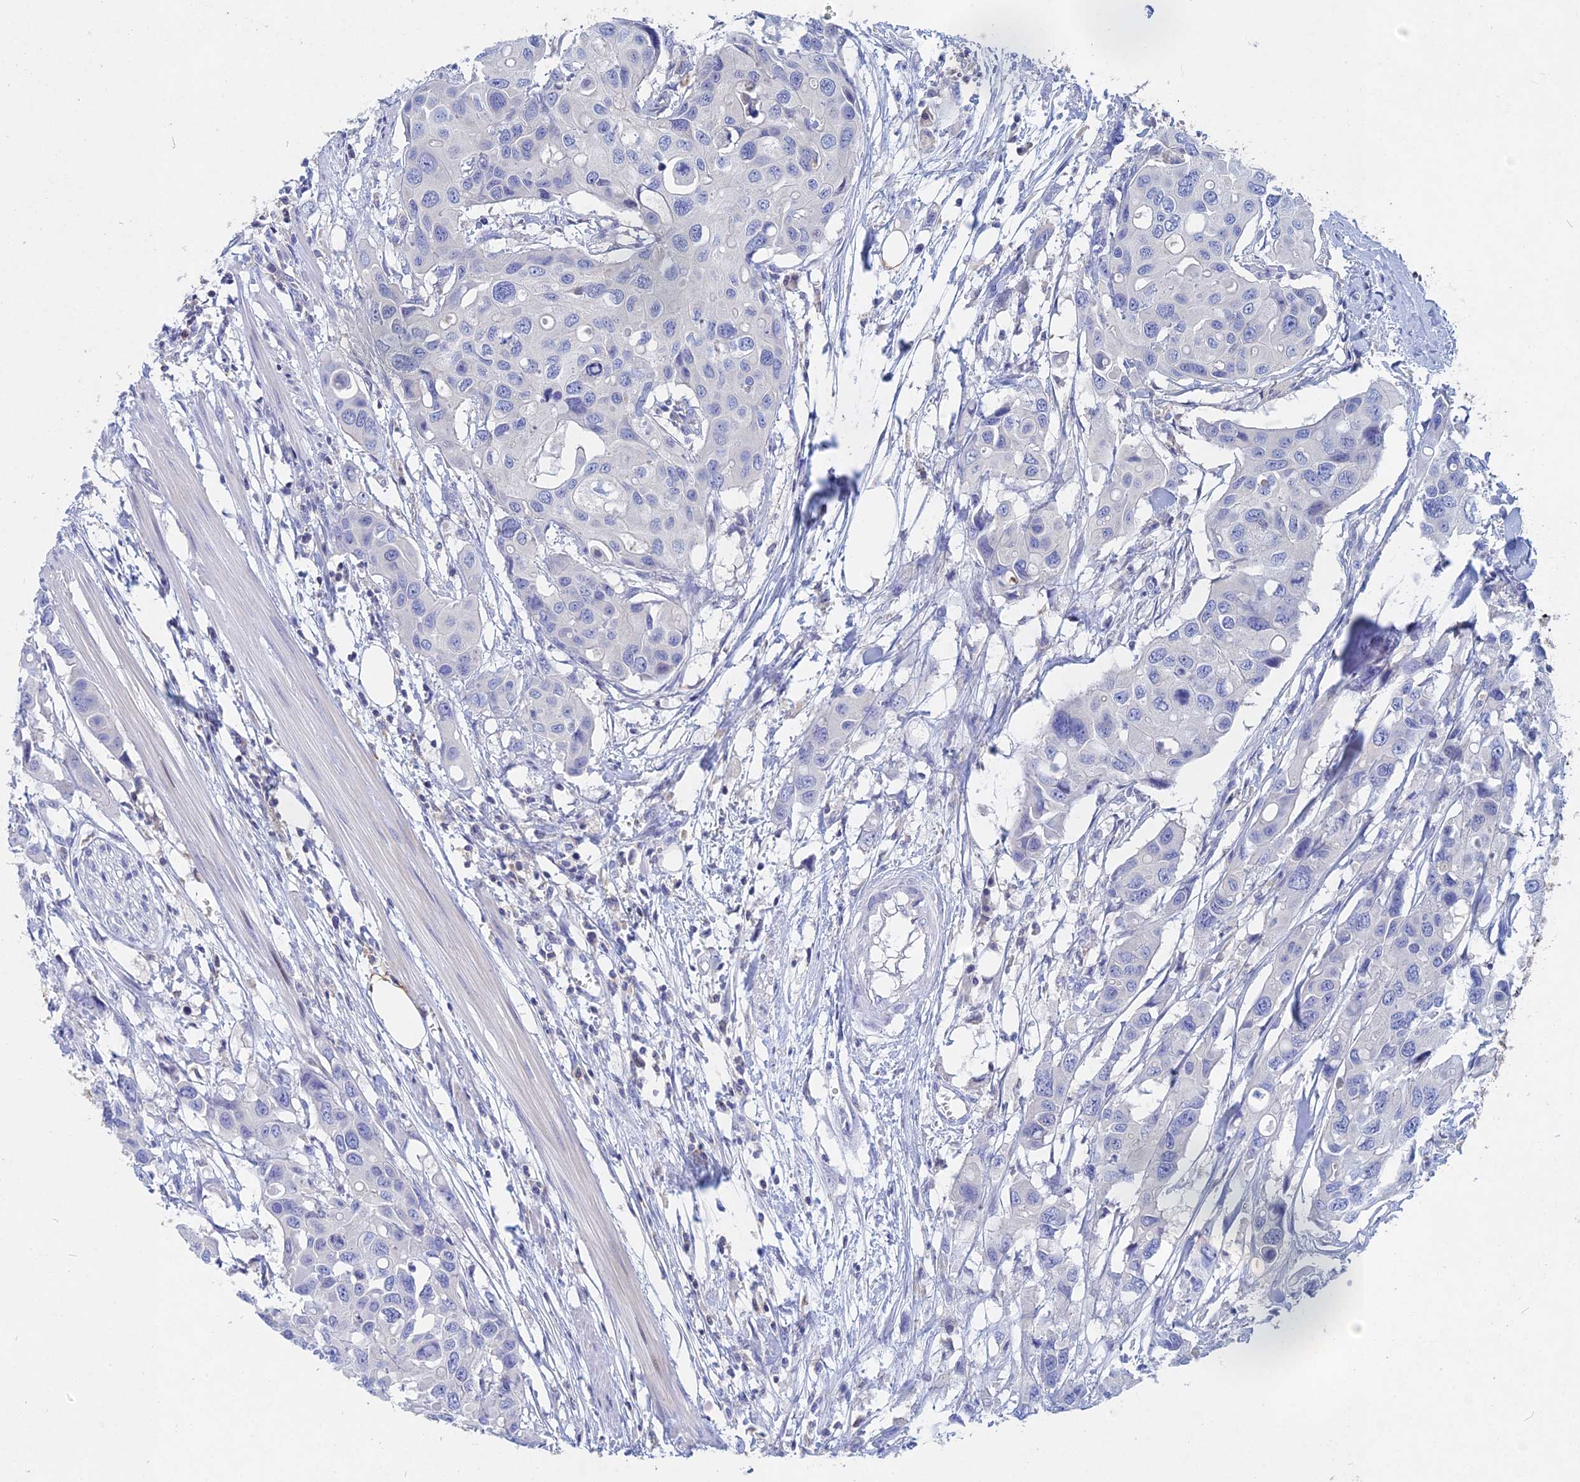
{"staining": {"intensity": "negative", "quantity": "none", "location": "none"}, "tissue": "colorectal cancer", "cell_type": "Tumor cells", "image_type": "cancer", "snomed": [{"axis": "morphology", "description": "Adenocarcinoma, NOS"}, {"axis": "topography", "description": "Colon"}], "caption": "IHC micrograph of neoplastic tissue: human adenocarcinoma (colorectal) stained with DAB (3,3'-diaminobenzidine) demonstrates no significant protein positivity in tumor cells.", "gene": "ACP7", "patient": {"sex": "male", "age": 77}}